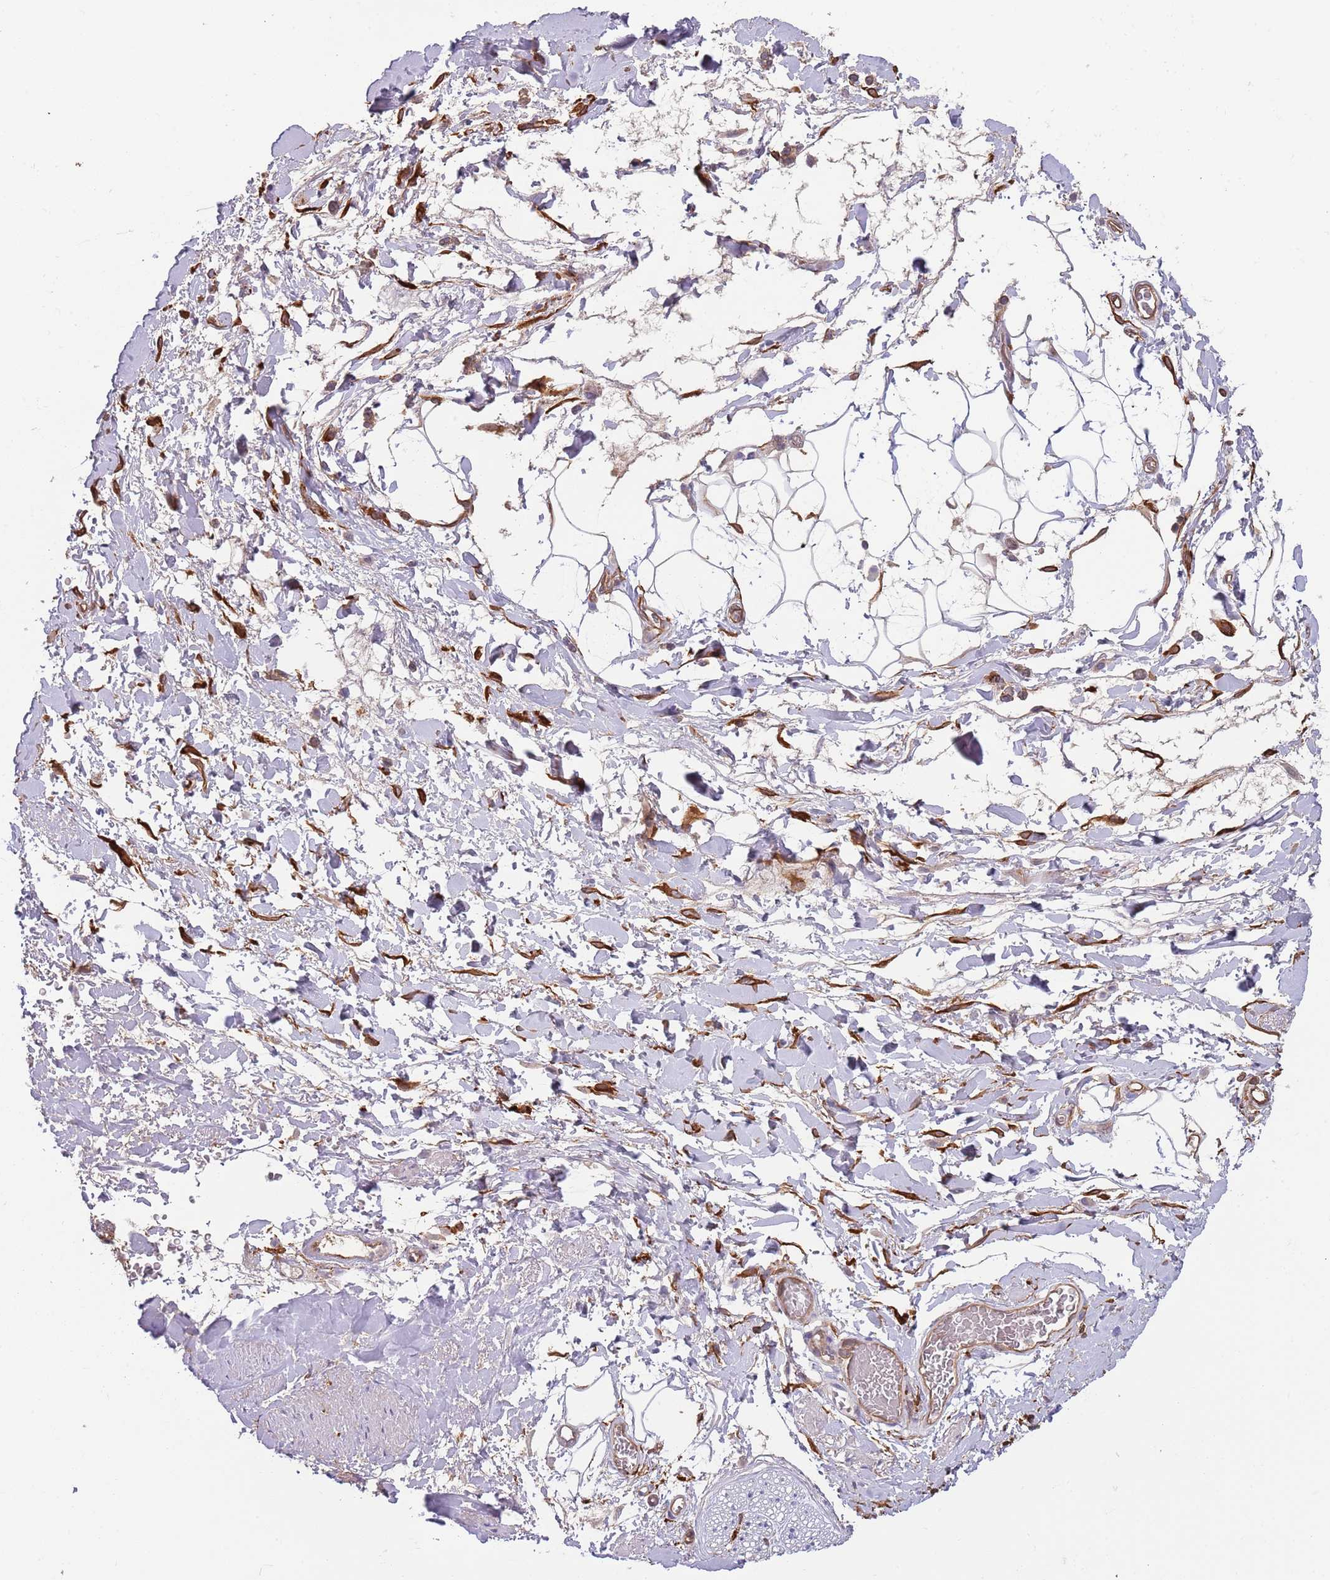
{"staining": {"intensity": "moderate", "quantity": ">75%", "location": "cytoplasmic/membranous"}, "tissue": "adipose tissue", "cell_type": "Adipocytes", "image_type": "normal", "snomed": [{"axis": "morphology", "description": "Normal tissue, NOS"}, {"axis": "morphology", "description": "Adenocarcinoma, NOS"}, {"axis": "topography", "description": "Rectum"}, {"axis": "topography", "description": "Vagina"}, {"axis": "topography", "description": "Peripheral nerve tissue"}], "caption": "Protein expression analysis of normal adipose tissue shows moderate cytoplasmic/membranous staining in approximately >75% of adipocytes.", "gene": "GSDMD", "patient": {"sex": "female", "age": 71}}